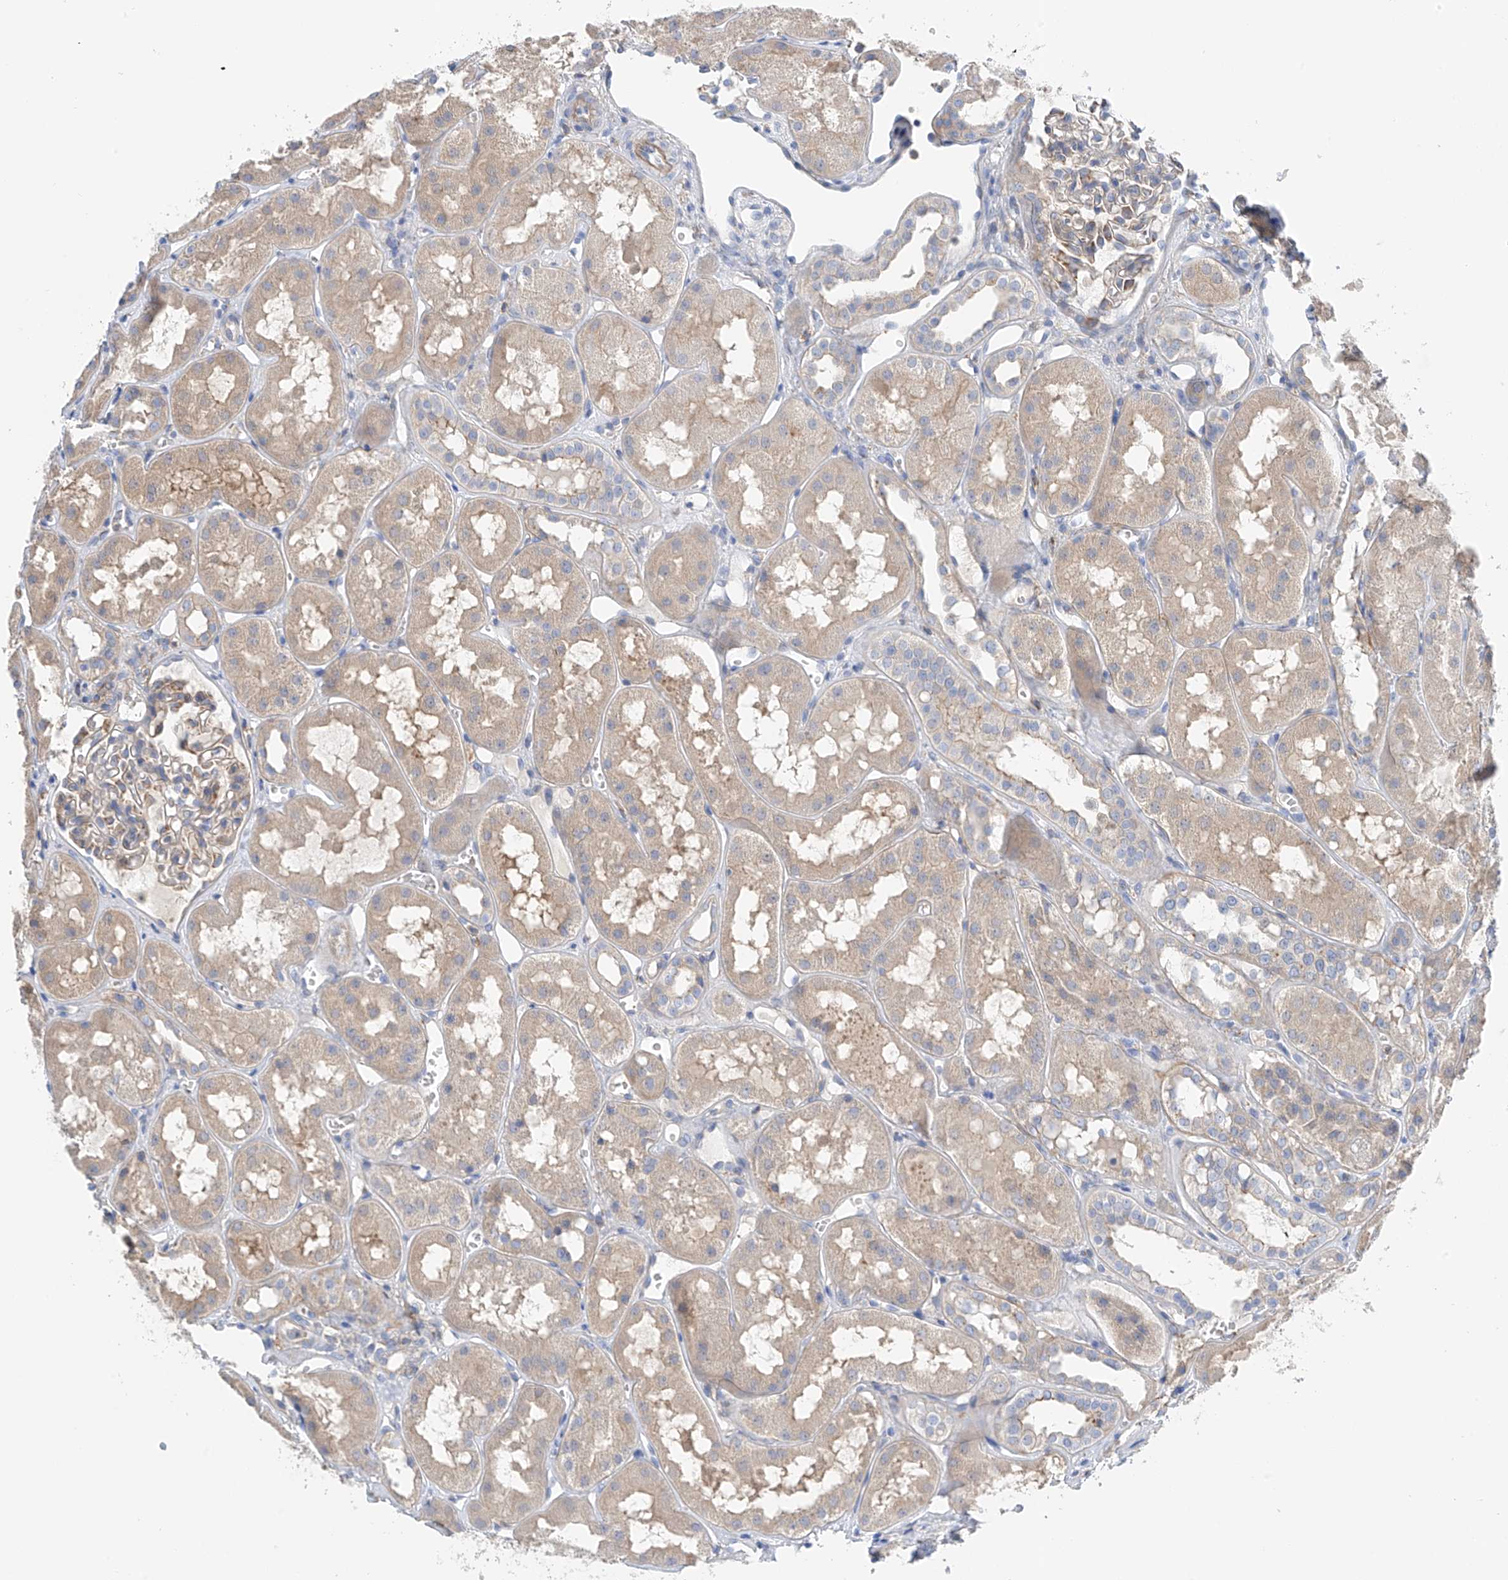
{"staining": {"intensity": "weak", "quantity": "<25%", "location": "cytoplasmic/membranous"}, "tissue": "kidney", "cell_type": "Cells in glomeruli", "image_type": "normal", "snomed": [{"axis": "morphology", "description": "Normal tissue, NOS"}, {"axis": "topography", "description": "Kidney"}], "caption": "This photomicrograph is of normal kidney stained with immunohistochemistry to label a protein in brown with the nuclei are counter-stained blue. There is no staining in cells in glomeruli.", "gene": "NALCN", "patient": {"sex": "male", "age": 16}}